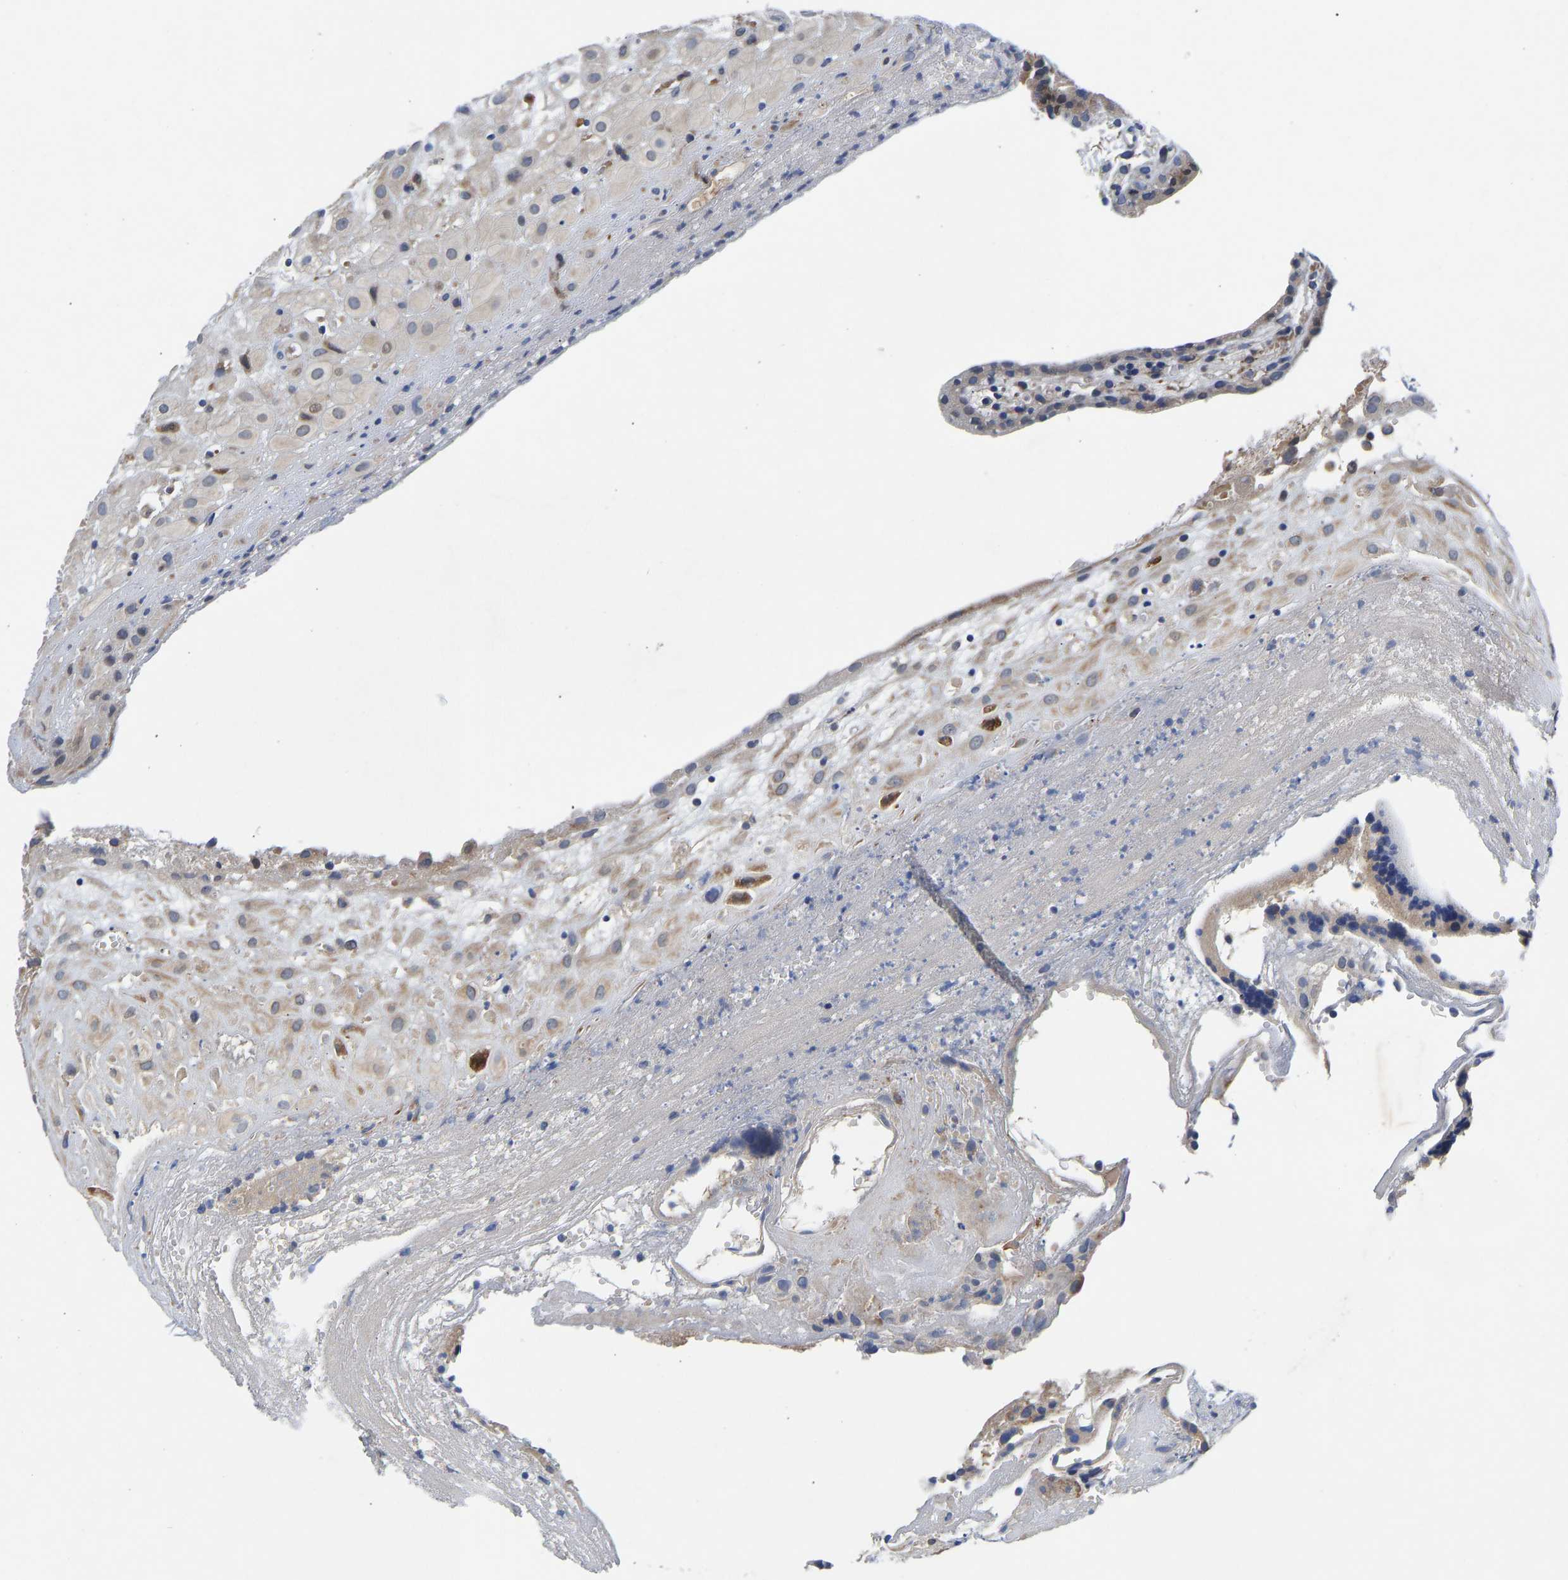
{"staining": {"intensity": "moderate", "quantity": "25%-75%", "location": "cytoplasmic/membranous"}, "tissue": "placenta", "cell_type": "Decidual cells", "image_type": "normal", "snomed": [{"axis": "morphology", "description": "Normal tissue, NOS"}, {"axis": "topography", "description": "Placenta"}], "caption": "Protein positivity by immunohistochemistry demonstrates moderate cytoplasmic/membranous expression in about 25%-75% of decidual cells in unremarkable placenta.", "gene": "FRRS1", "patient": {"sex": "female", "age": 18}}